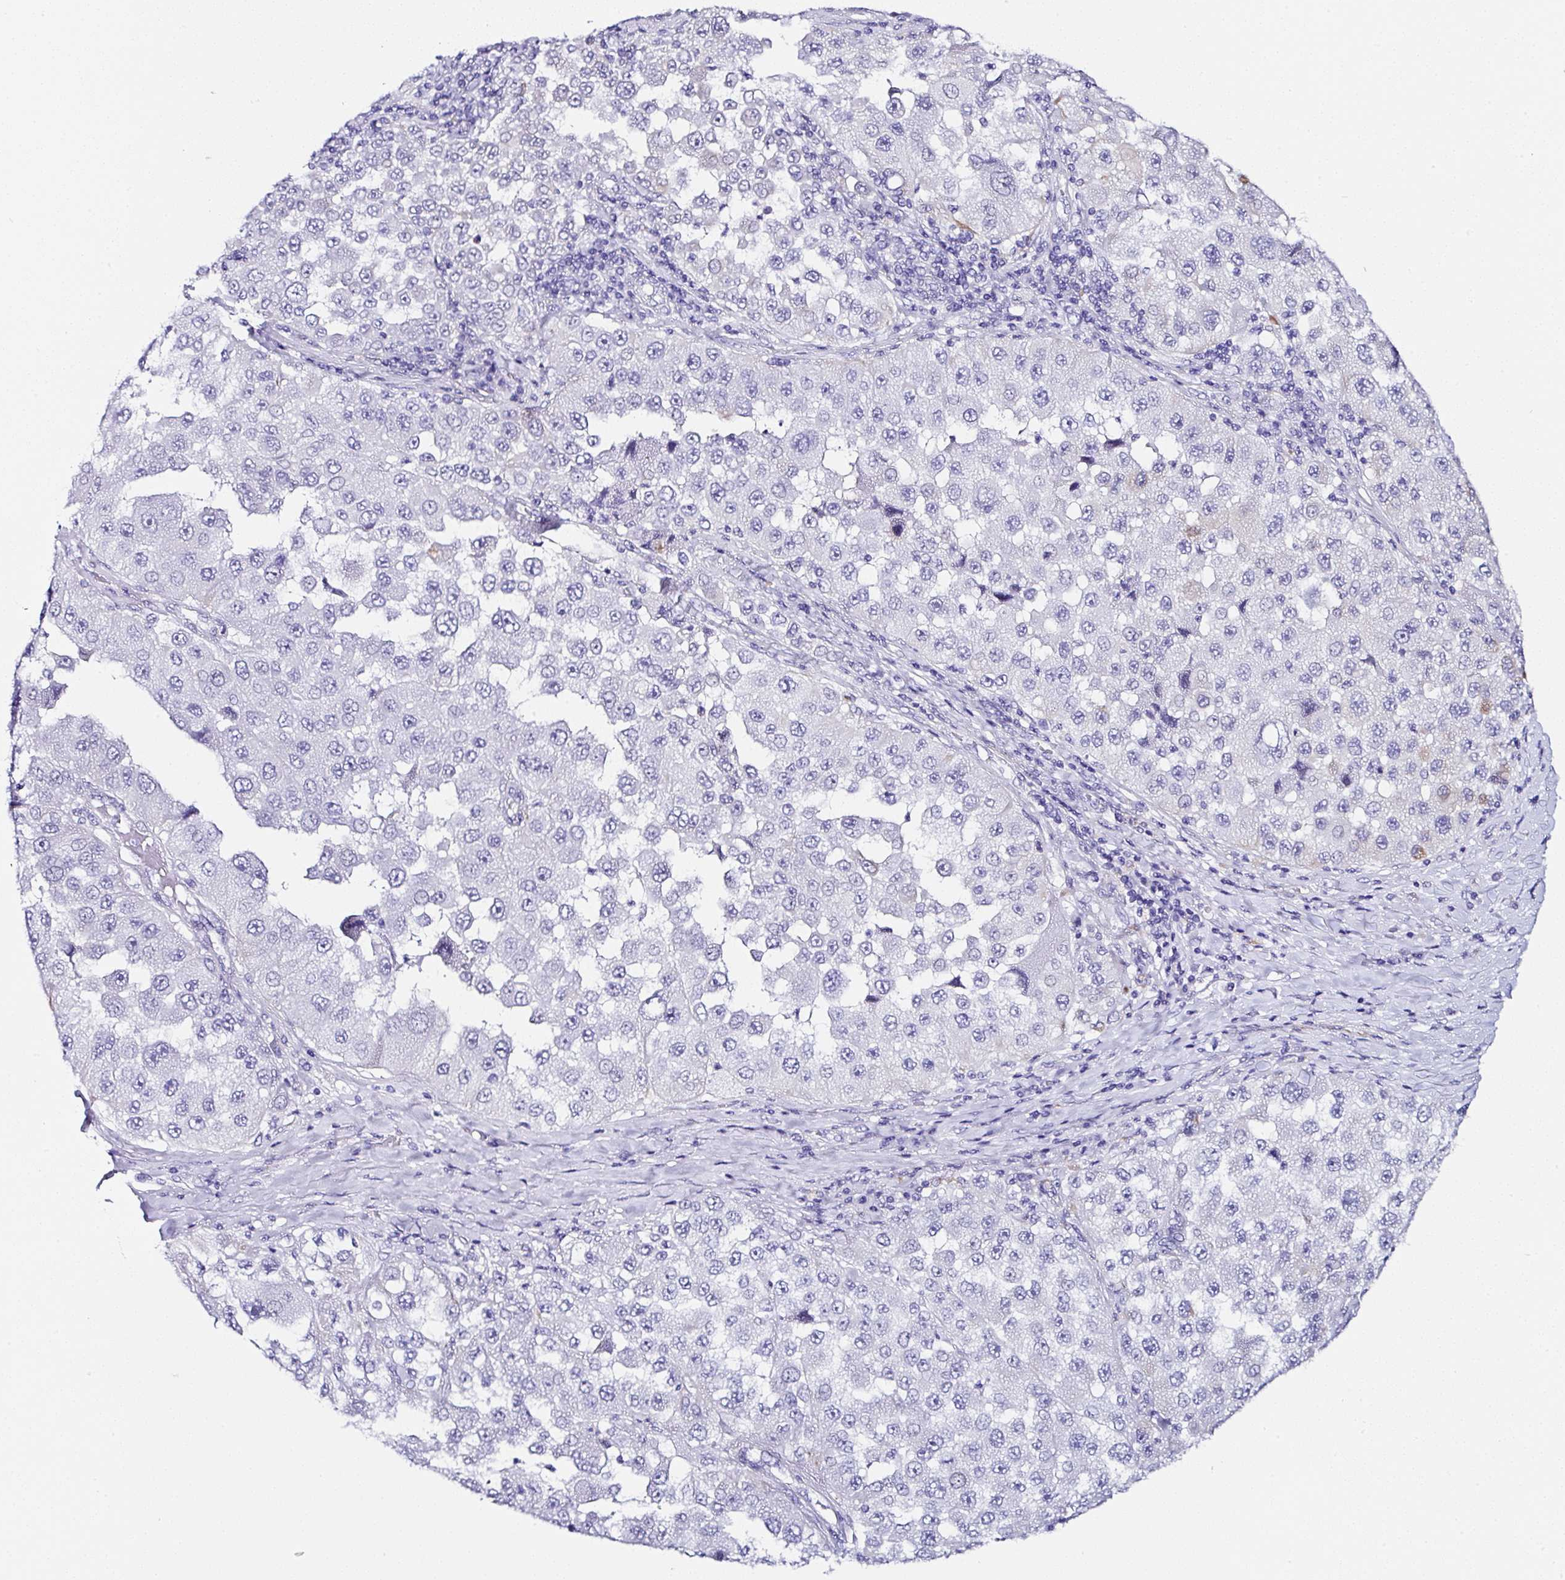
{"staining": {"intensity": "negative", "quantity": "none", "location": "none"}, "tissue": "melanoma", "cell_type": "Tumor cells", "image_type": "cancer", "snomed": [{"axis": "morphology", "description": "Malignant melanoma, Metastatic site"}, {"axis": "topography", "description": "Lymph node"}], "caption": "The immunohistochemistry (IHC) micrograph has no significant staining in tumor cells of melanoma tissue.", "gene": "TMPRSS11E", "patient": {"sex": "male", "age": 62}}